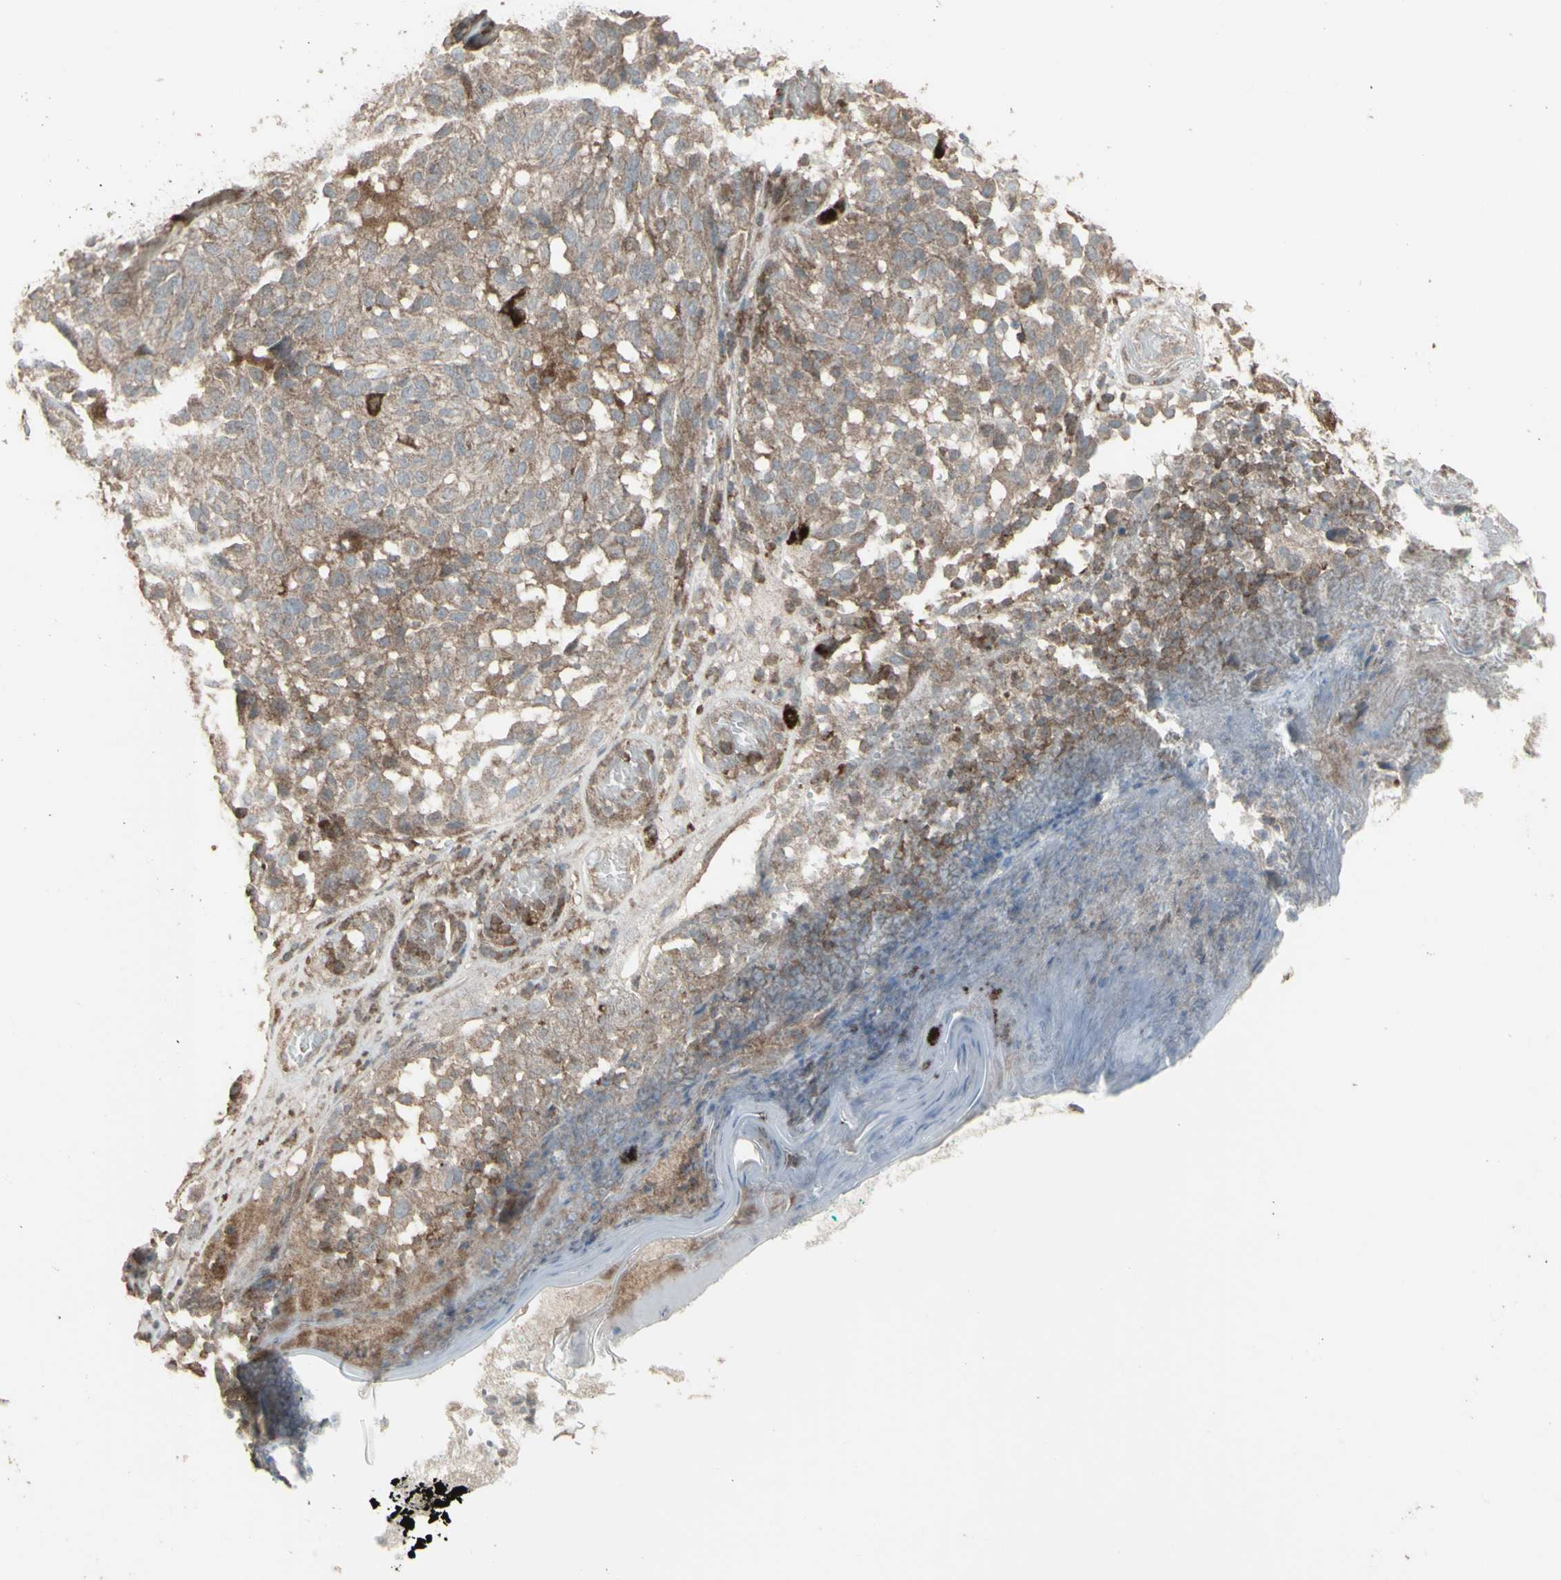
{"staining": {"intensity": "moderate", "quantity": ">75%", "location": "cytoplasmic/membranous"}, "tissue": "melanoma", "cell_type": "Tumor cells", "image_type": "cancer", "snomed": [{"axis": "morphology", "description": "Malignant melanoma, NOS"}, {"axis": "topography", "description": "Skin"}], "caption": "Malignant melanoma stained for a protein (brown) exhibits moderate cytoplasmic/membranous positive expression in approximately >75% of tumor cells.", "gene": "RNASEL", "patient": {"sex": "female", "age": 46}}